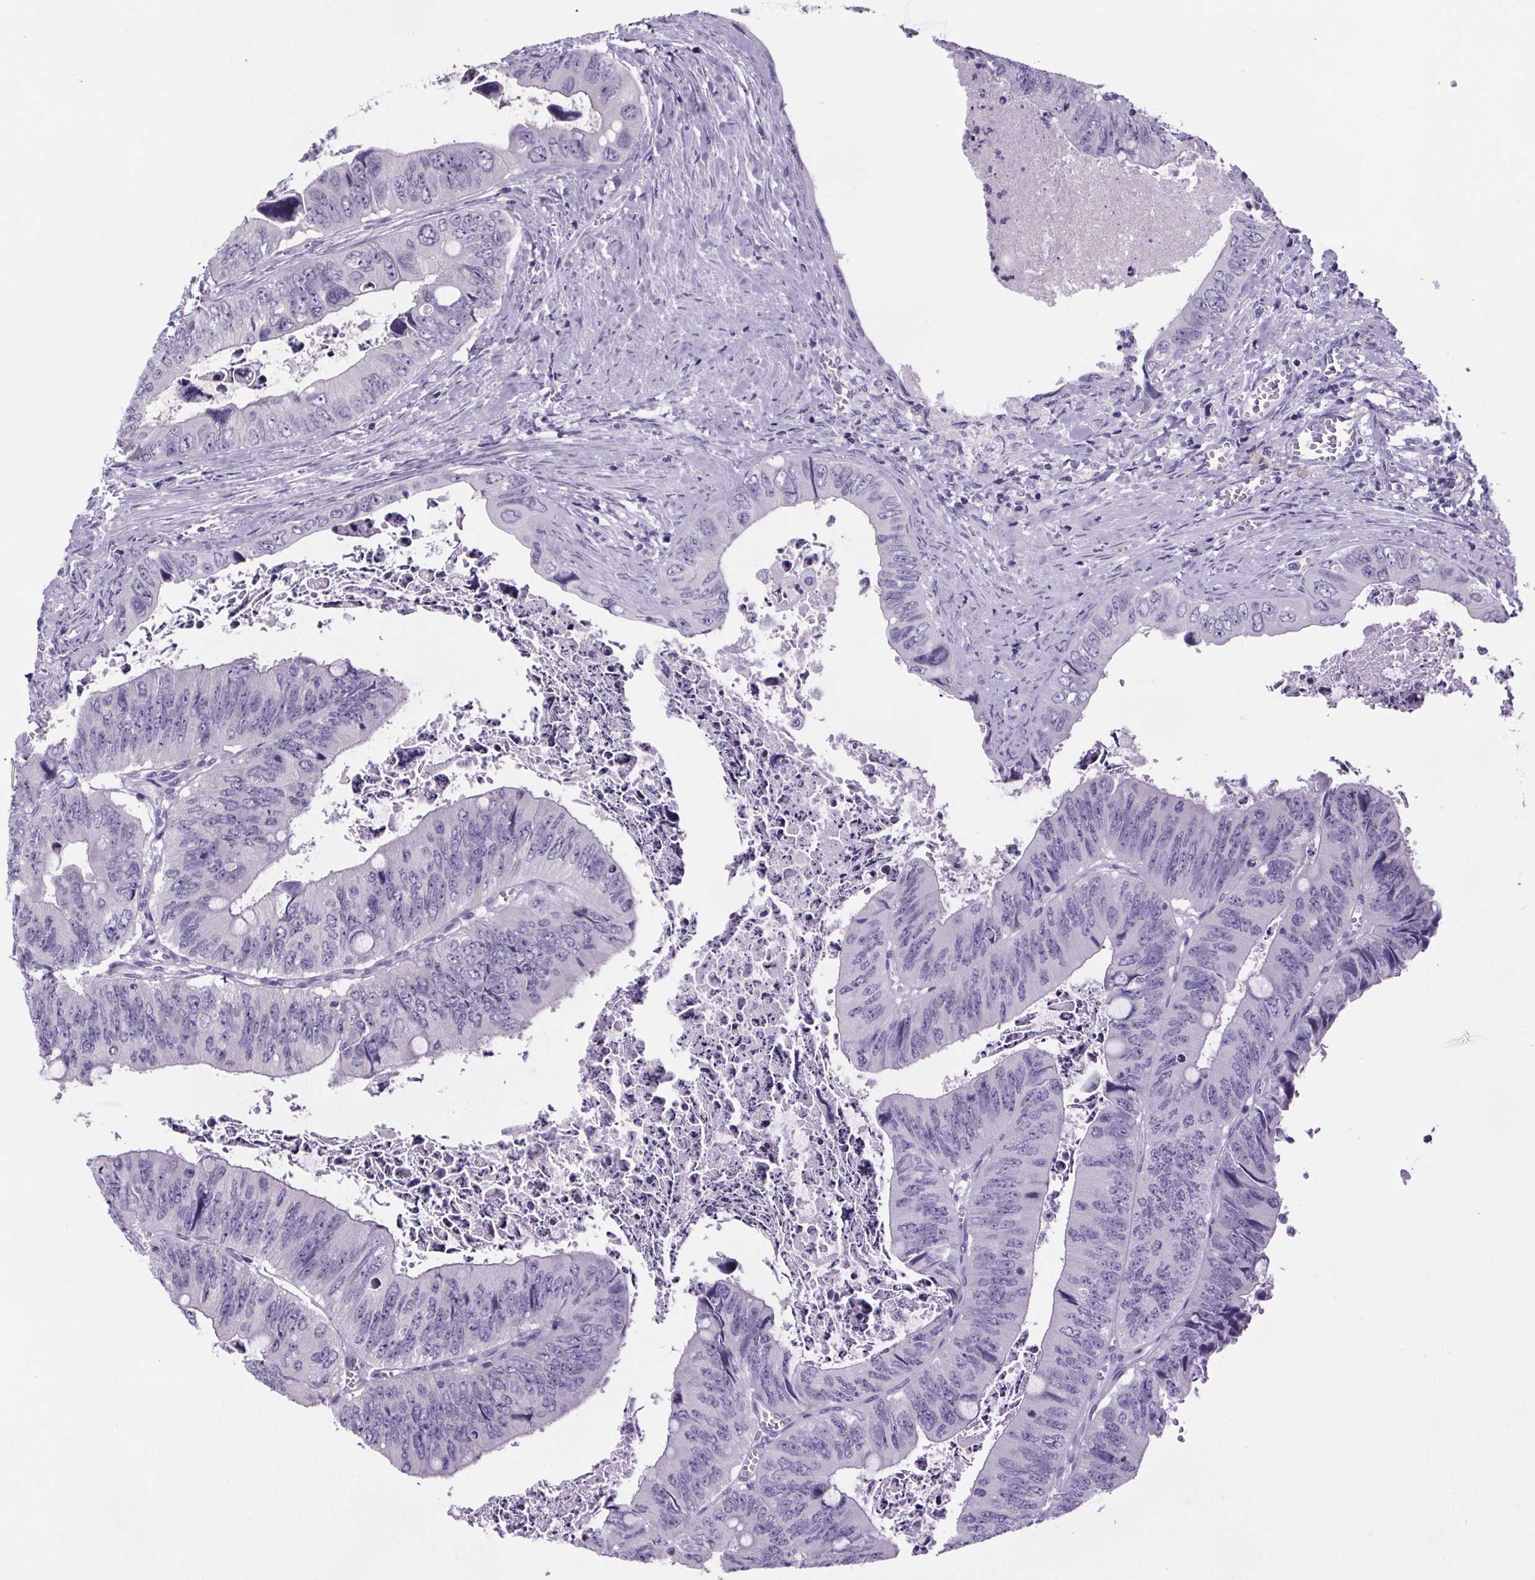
{"staining": {"intensity": "negative", "quantity": "none", "location": "none"}, "tissue": "colorectal cancer", "cell_type": "Tumor cells", "image_type": "cancer", "snomed": [{"axis": "morphology", "description": "Adenocarcinoma, NOS"}, {"axis": "topography", "description": "Colon"}], "caption": "IHC image of neoplastic tissue: human colorectal adenocarcinoma stained with DAB exhibits no significant protein staining in tumor cells.", "gene": "CUBN", "patient": {"sex": "female", "age": 84}}